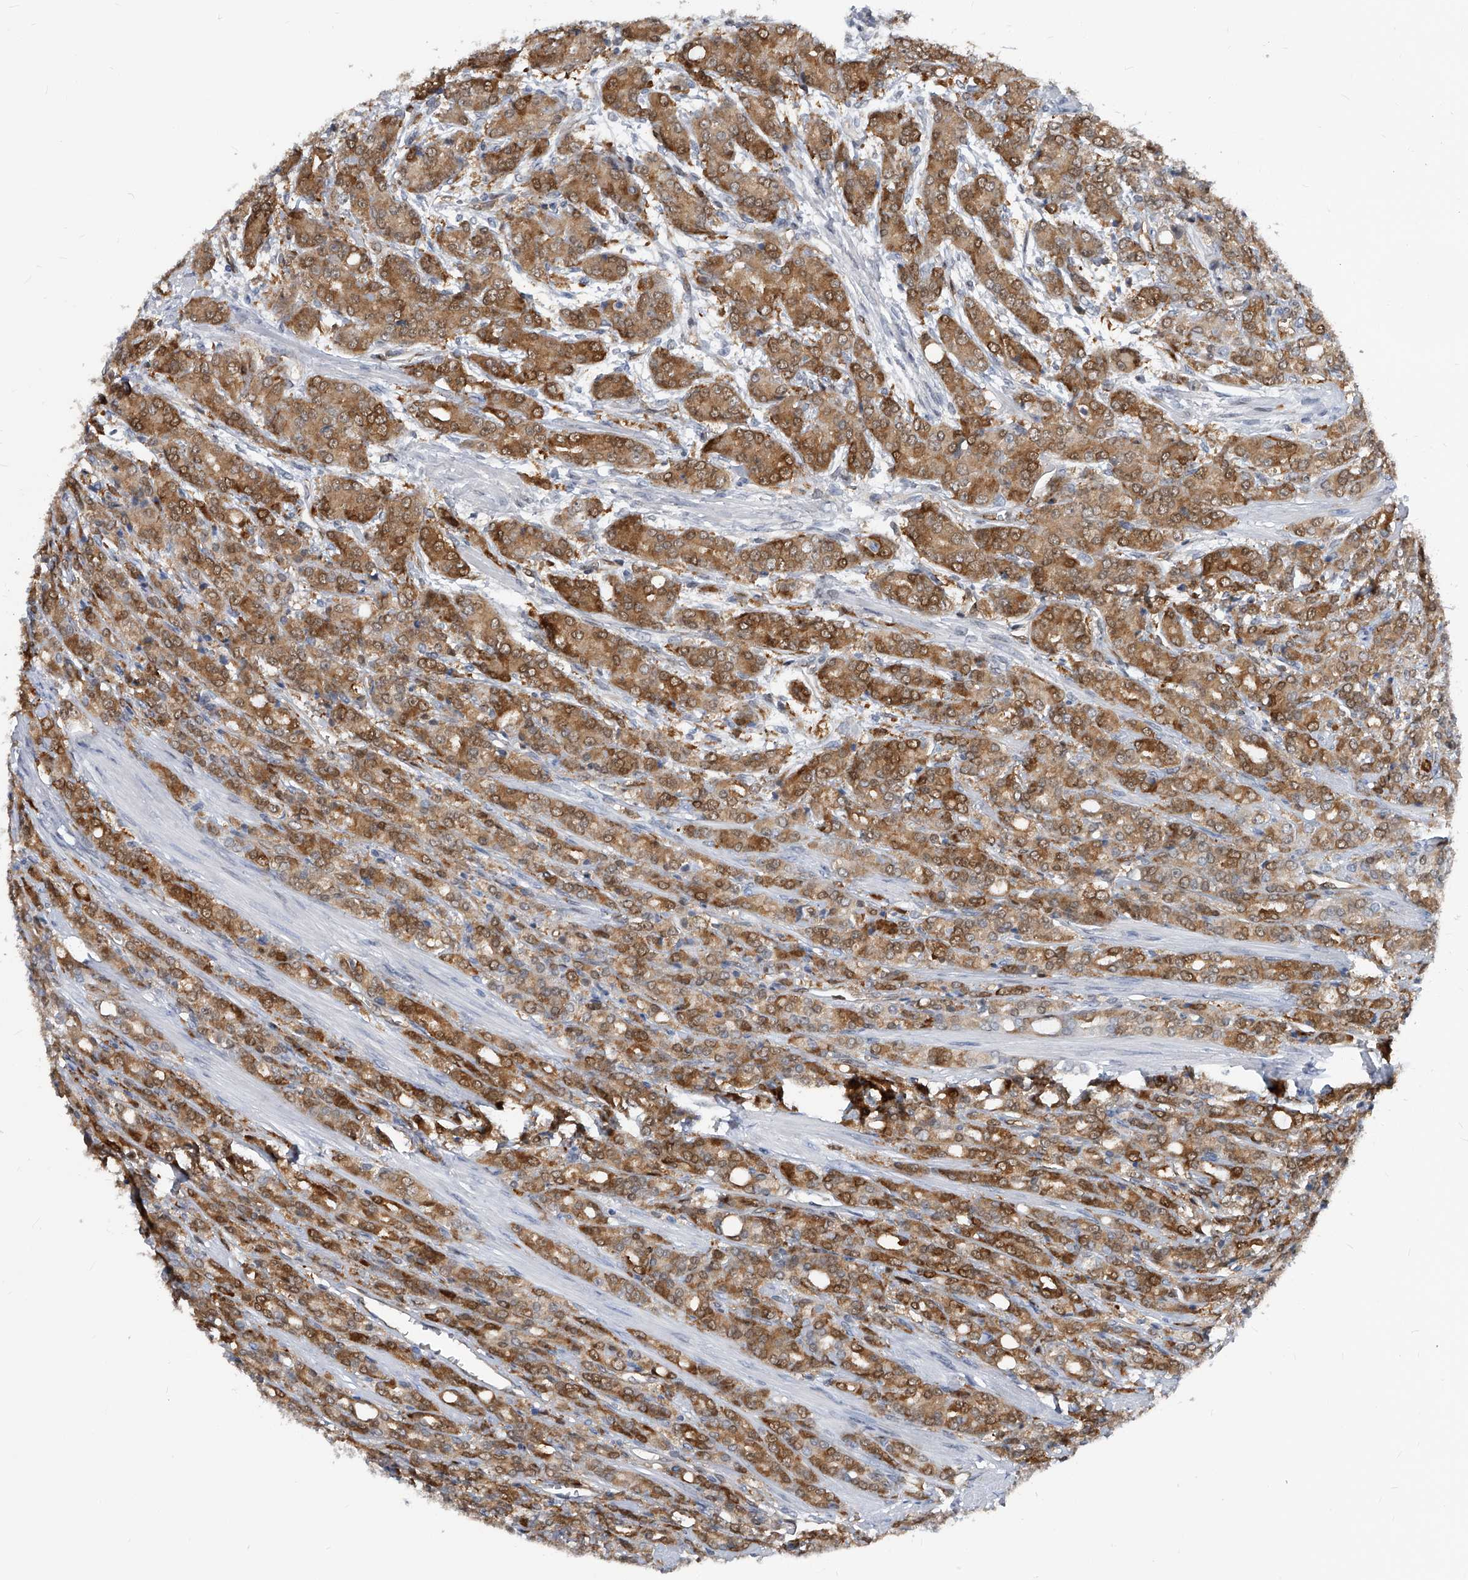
{"staining": {"intensity": "moderate", "quantity": ">75%", "location": "cytoplasmic/membranous"}, "tissue": "prostate cancer", "cell_type": "Tumor cells", "image_type": "cancer", "snomed": [{"axis": "morphology", "description": "Adenocarcinoma, High grade"}, {"axis": "topography", "description": "Prostate"}], "caption": "Protein positivity by immunohistochemistry (IHC) demonstrates moderate cytoplasmic/membranous staining in about >75% of tumor cells in prostate adenocarcinoma (high-grade). Ihc stains the protein of interest in brown and the nuclei are stained blue.", "gene": "MAP2K6", "patient": {"sex": "male", "age": 62}}